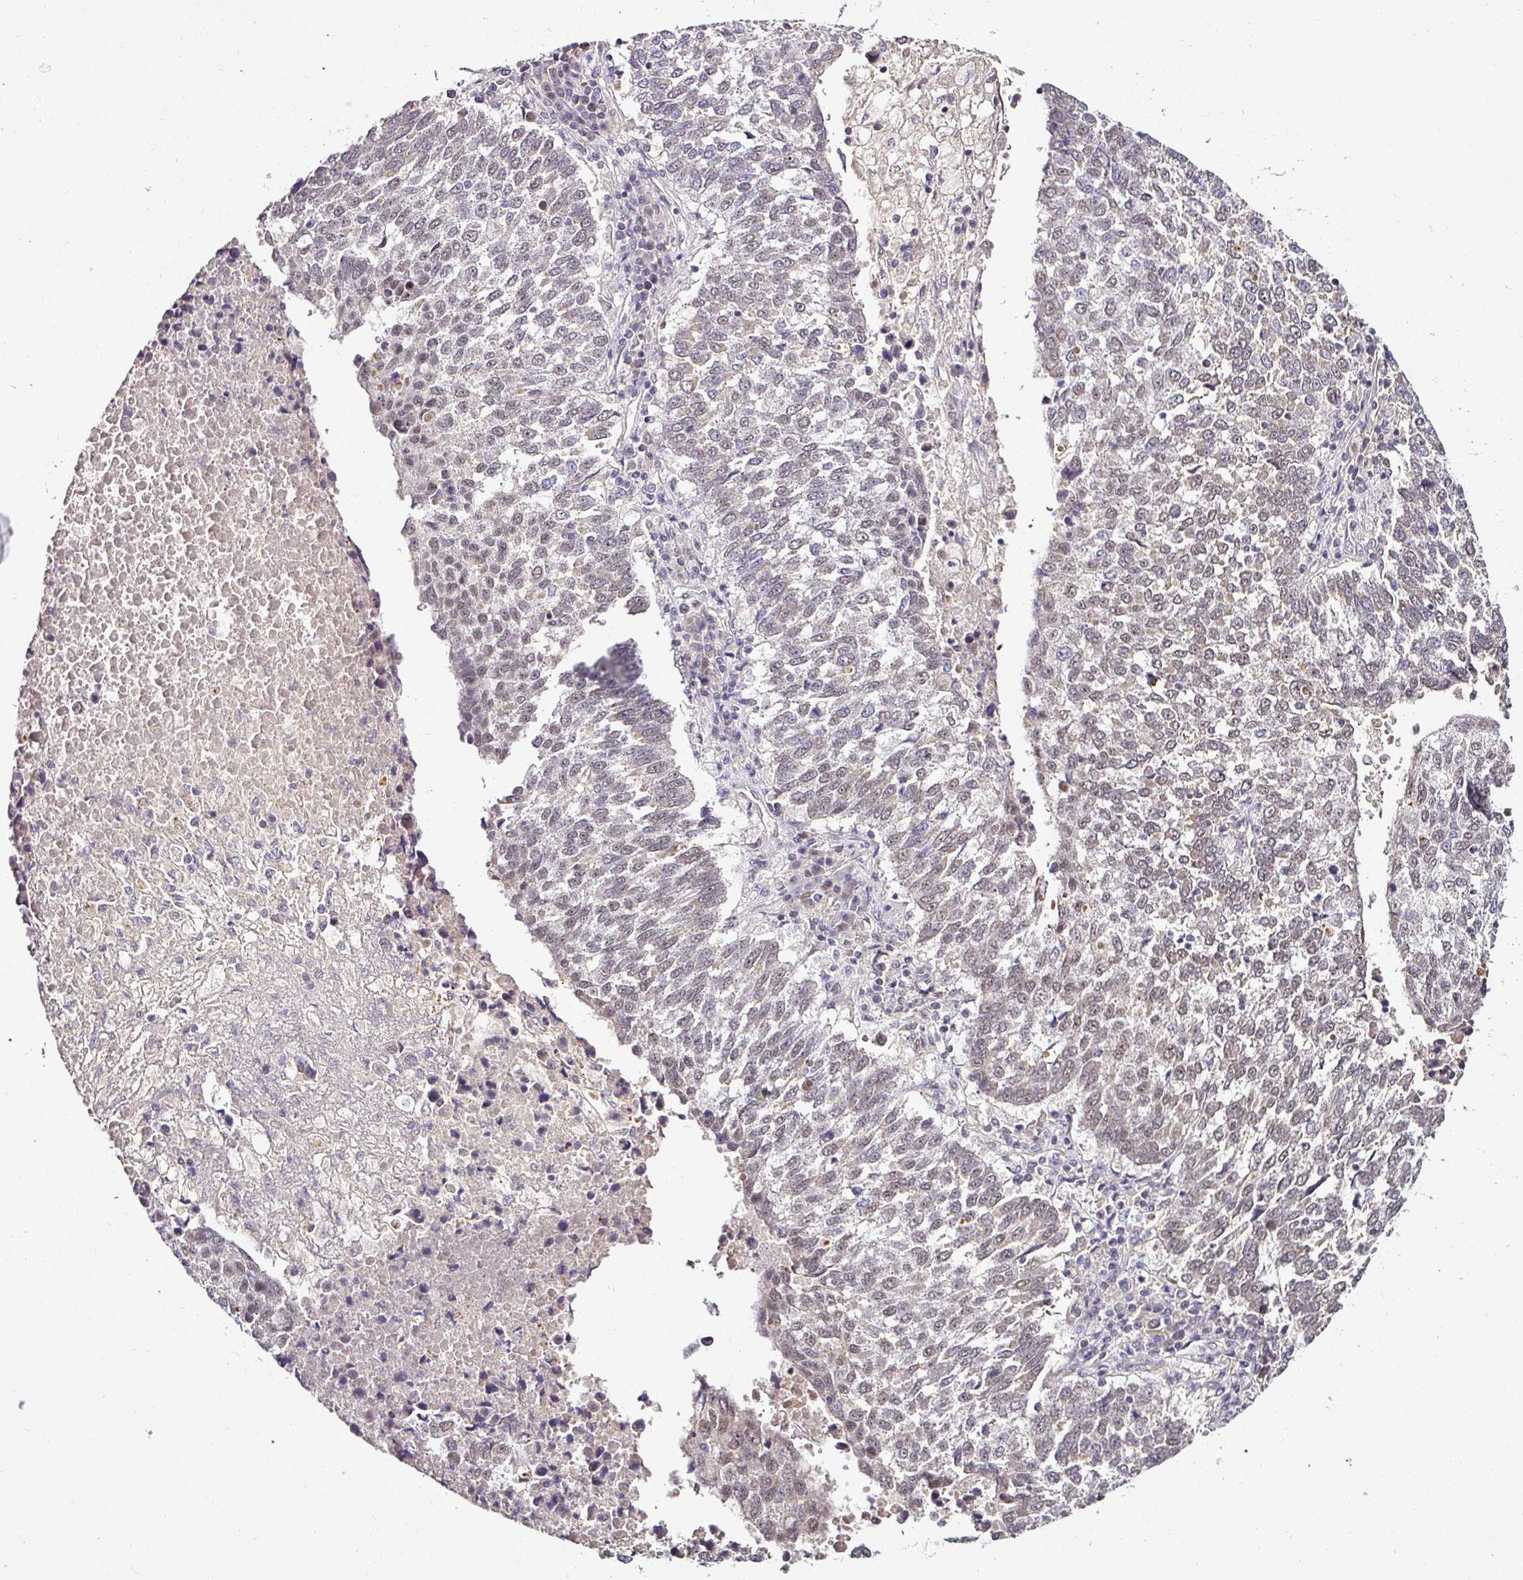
{"staining": {"intensity": "weak", "quantity": "<25%", "location": "cytoplasmic/membranous,nuclear"}, "tissue": "lung cancer", "cell_type": "Tumor cells", "image_type": "cancer", "snomed": [{"axis": "morphology", "description": "Squamous cell carcinoma, NOS"}, {"axis": "topography", "description": "Lung"}], "caption": "The histopathology image reveals no significant expression in tumor cells of lung cancer. (DAB immunohistochemistry visualized using brightfield microscopy, high magnification).", "gene": "NAPSA", "patient": {"sex": "male", "age": 73}}